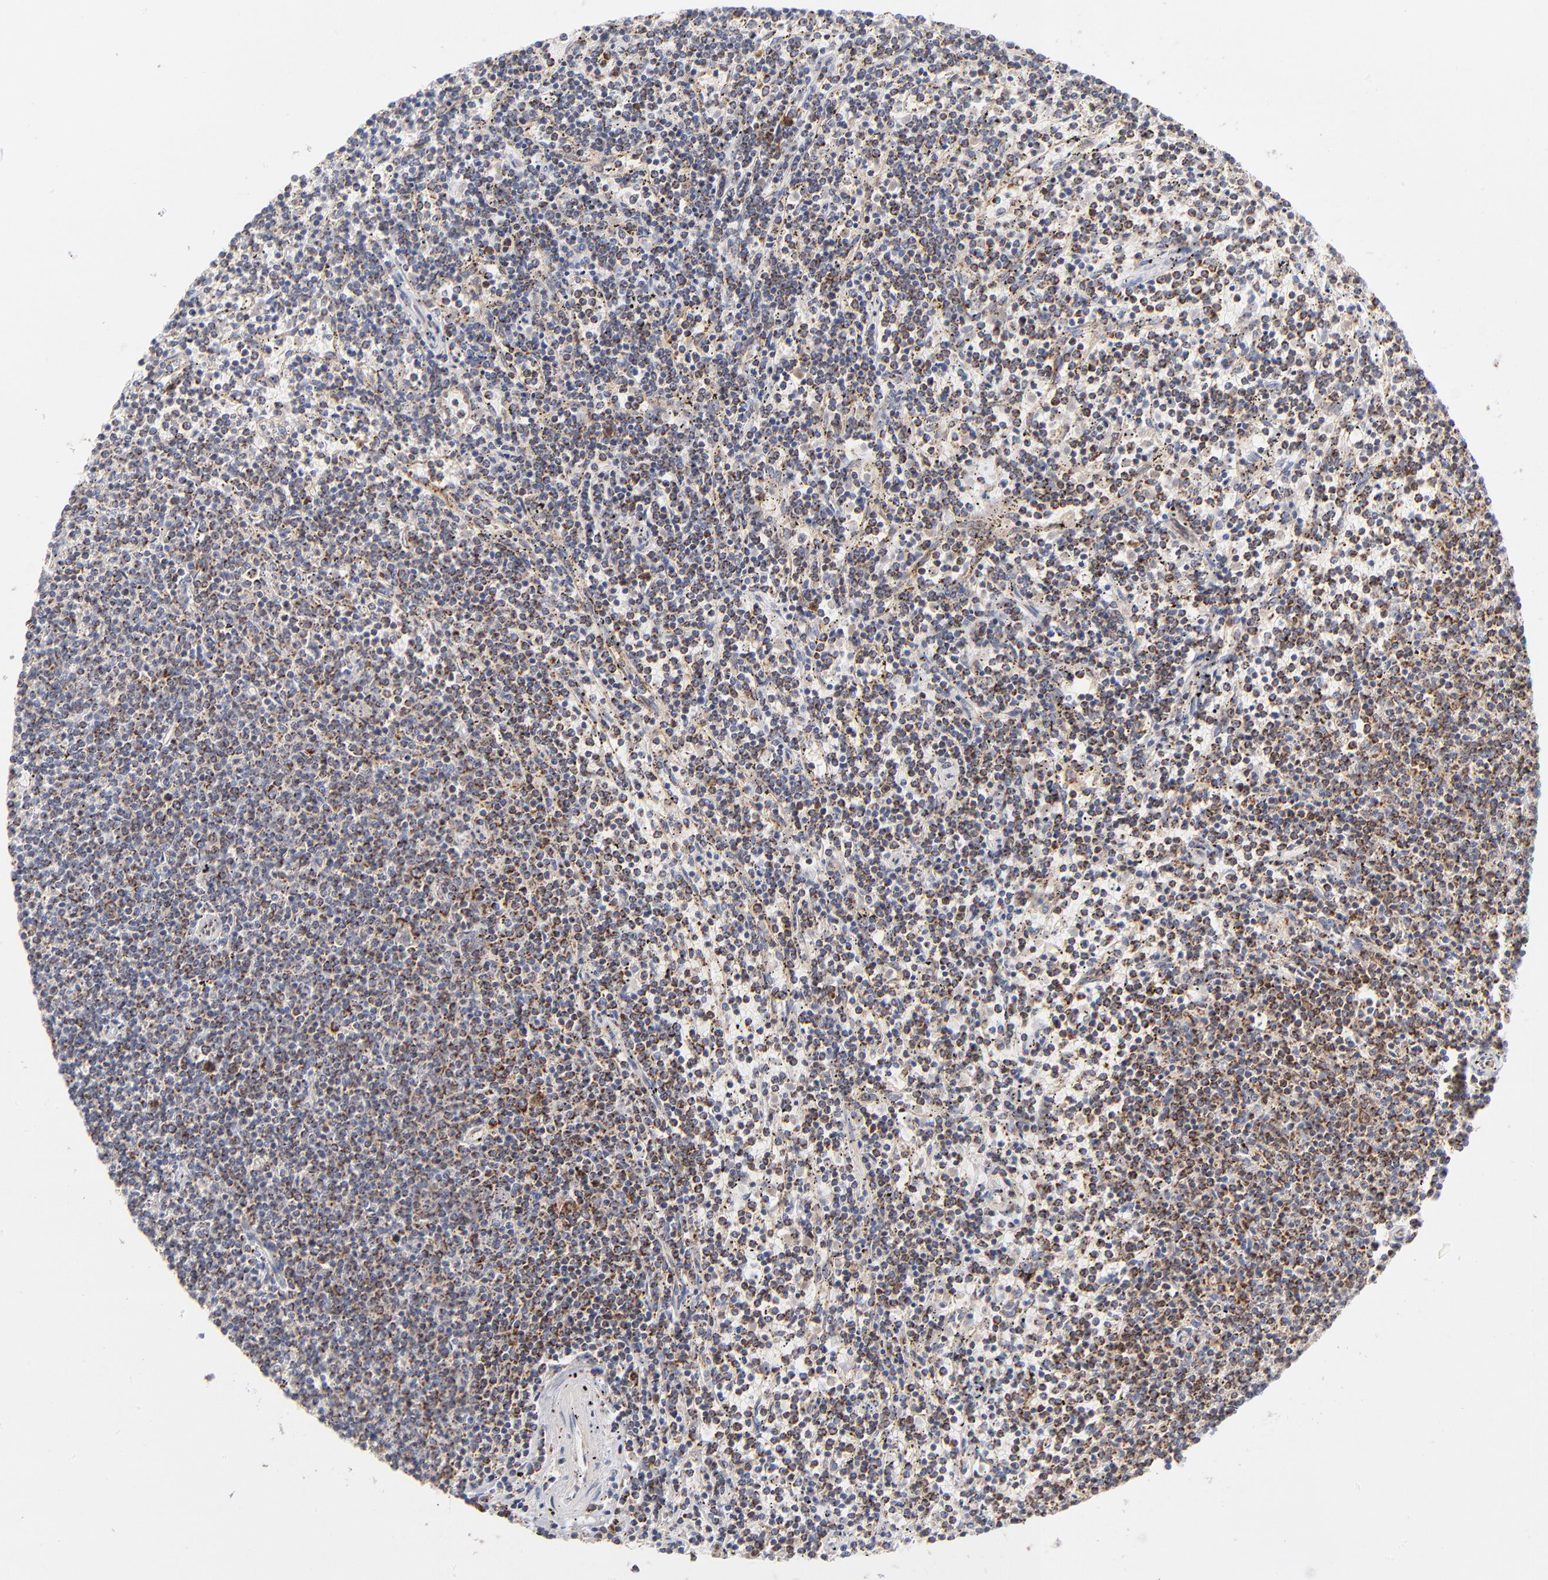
{"staining": {"intensity": "moderate", "quantity": ">75%", "location": "cytoplasmic/membranous"}, "tissue": "lymphoma", "cell_type": "Tumor cells", "image_type": "cancer", "snomed": [{"axis": "morphology", "description": "Malignant lymphoma, non-Hodgkin's type, Low grade"}, {"axis": "topography", "description": "Spleen"}], "caption": "Malignant lymphoma, non-Hodgkin's type (low-grade) was stained to show a protein in brown. There is medium levels of moderate cytoplasmic/membranous positivity in approximately >75% of tumor cells. (DAB (3,3'-diaminobenzidine) = brown stain, brightfield microscopy at high magnification).", "gene": "DLAT", "patient": {"sex": "female", "age": 50}}